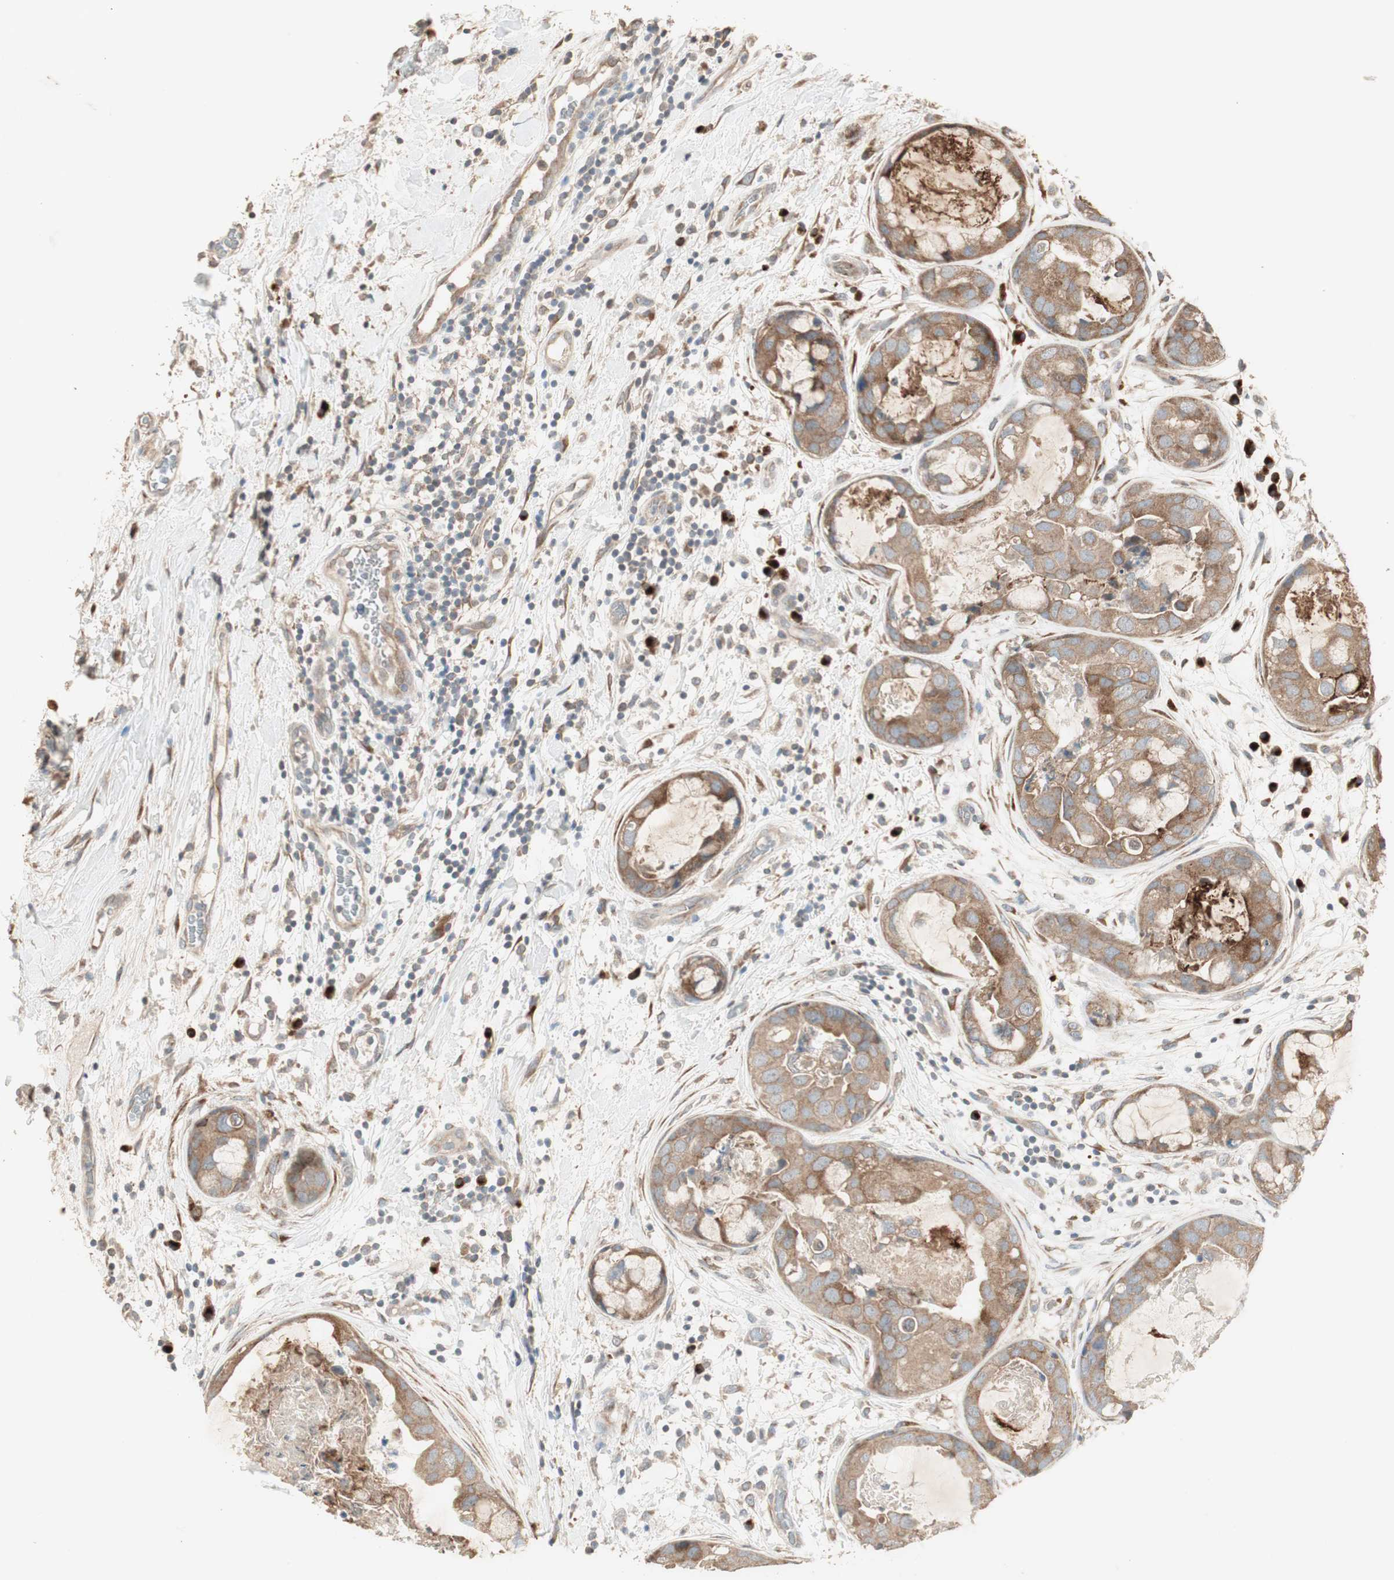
{"staining": {"intensity": "moderate", "quantity": ">75%", "location": "cytoplasmic/membranous"}, "tissue": "breast cancer", "cell_type": "Tumor cells", "image_type": "cancer", "snomed": [{"axis": "morphology", "description": "Duct carcinoma"}, {"axis": "topography", "description": "Breast"}], "caption": "This micrograph reveals breast invasive ductal carcinoma stained with immunohistochemistry (IHC) to label a protein in brown. The cytoplasmic/membranous of tumor cells show moderate positivity for the protein. Nuclei are counter-stained blue.", "gene": "RARRES1", "patient": {"sex": "female", "age": 40}}